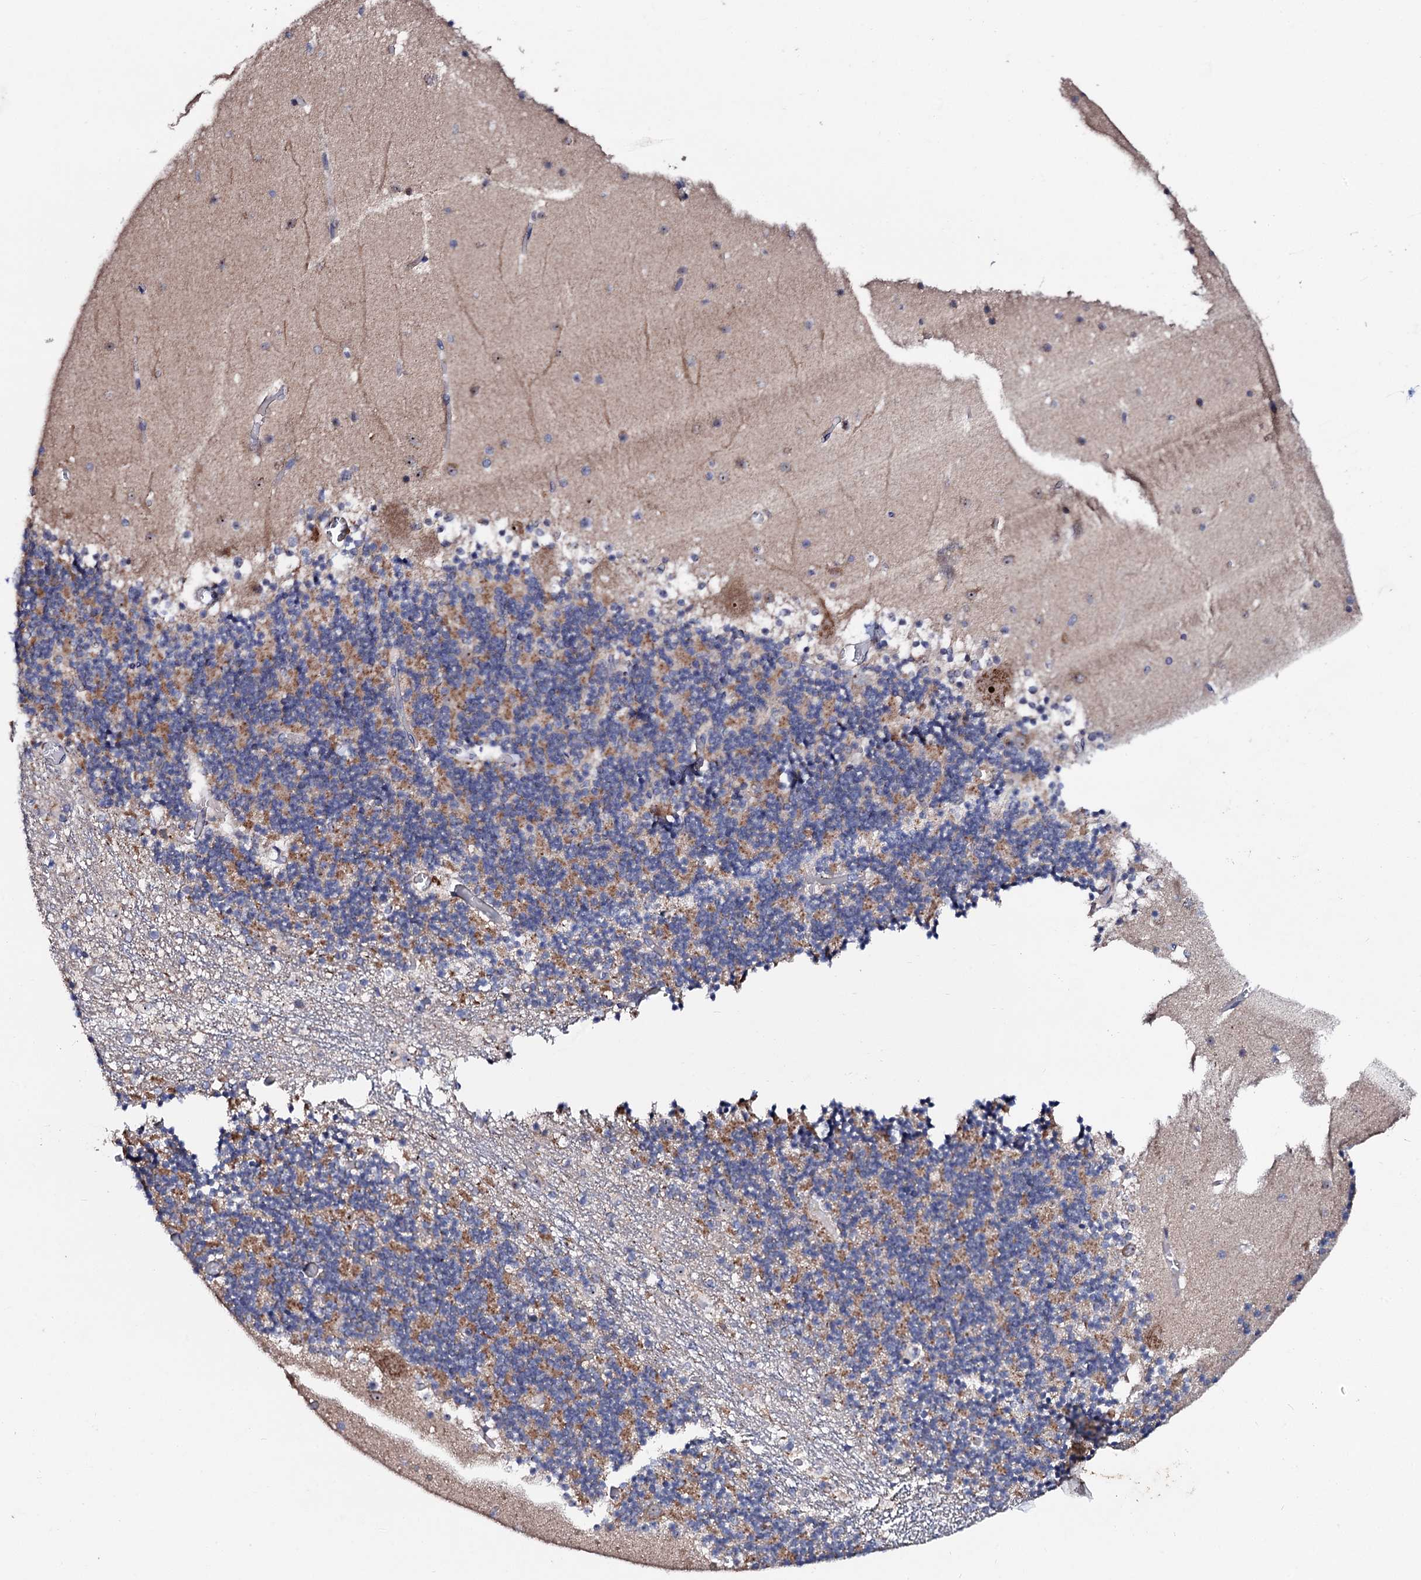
{"staining": {"intensity": "weak", "quantity": "25%-75%", "location": "cytoplasmic/membranous"}, "tissue": "cerebellum", "cell_type": "Cells in granular layer", "image_type": "normal", "snomed": [{"axis": "morphology", "description": "Normal tissue, NOS"}, {"axis": "topography", "description": "Cerebellum"}], "caption": "A high-resolution photomicrograph shows IHC staining of benign cerebellum, which shows weak cytoplasmic/membranous staining in about 25%-75% of cells in granular layer.", "gene": "GTPBP4", "patient": {"sex": "female", "age": 28}}